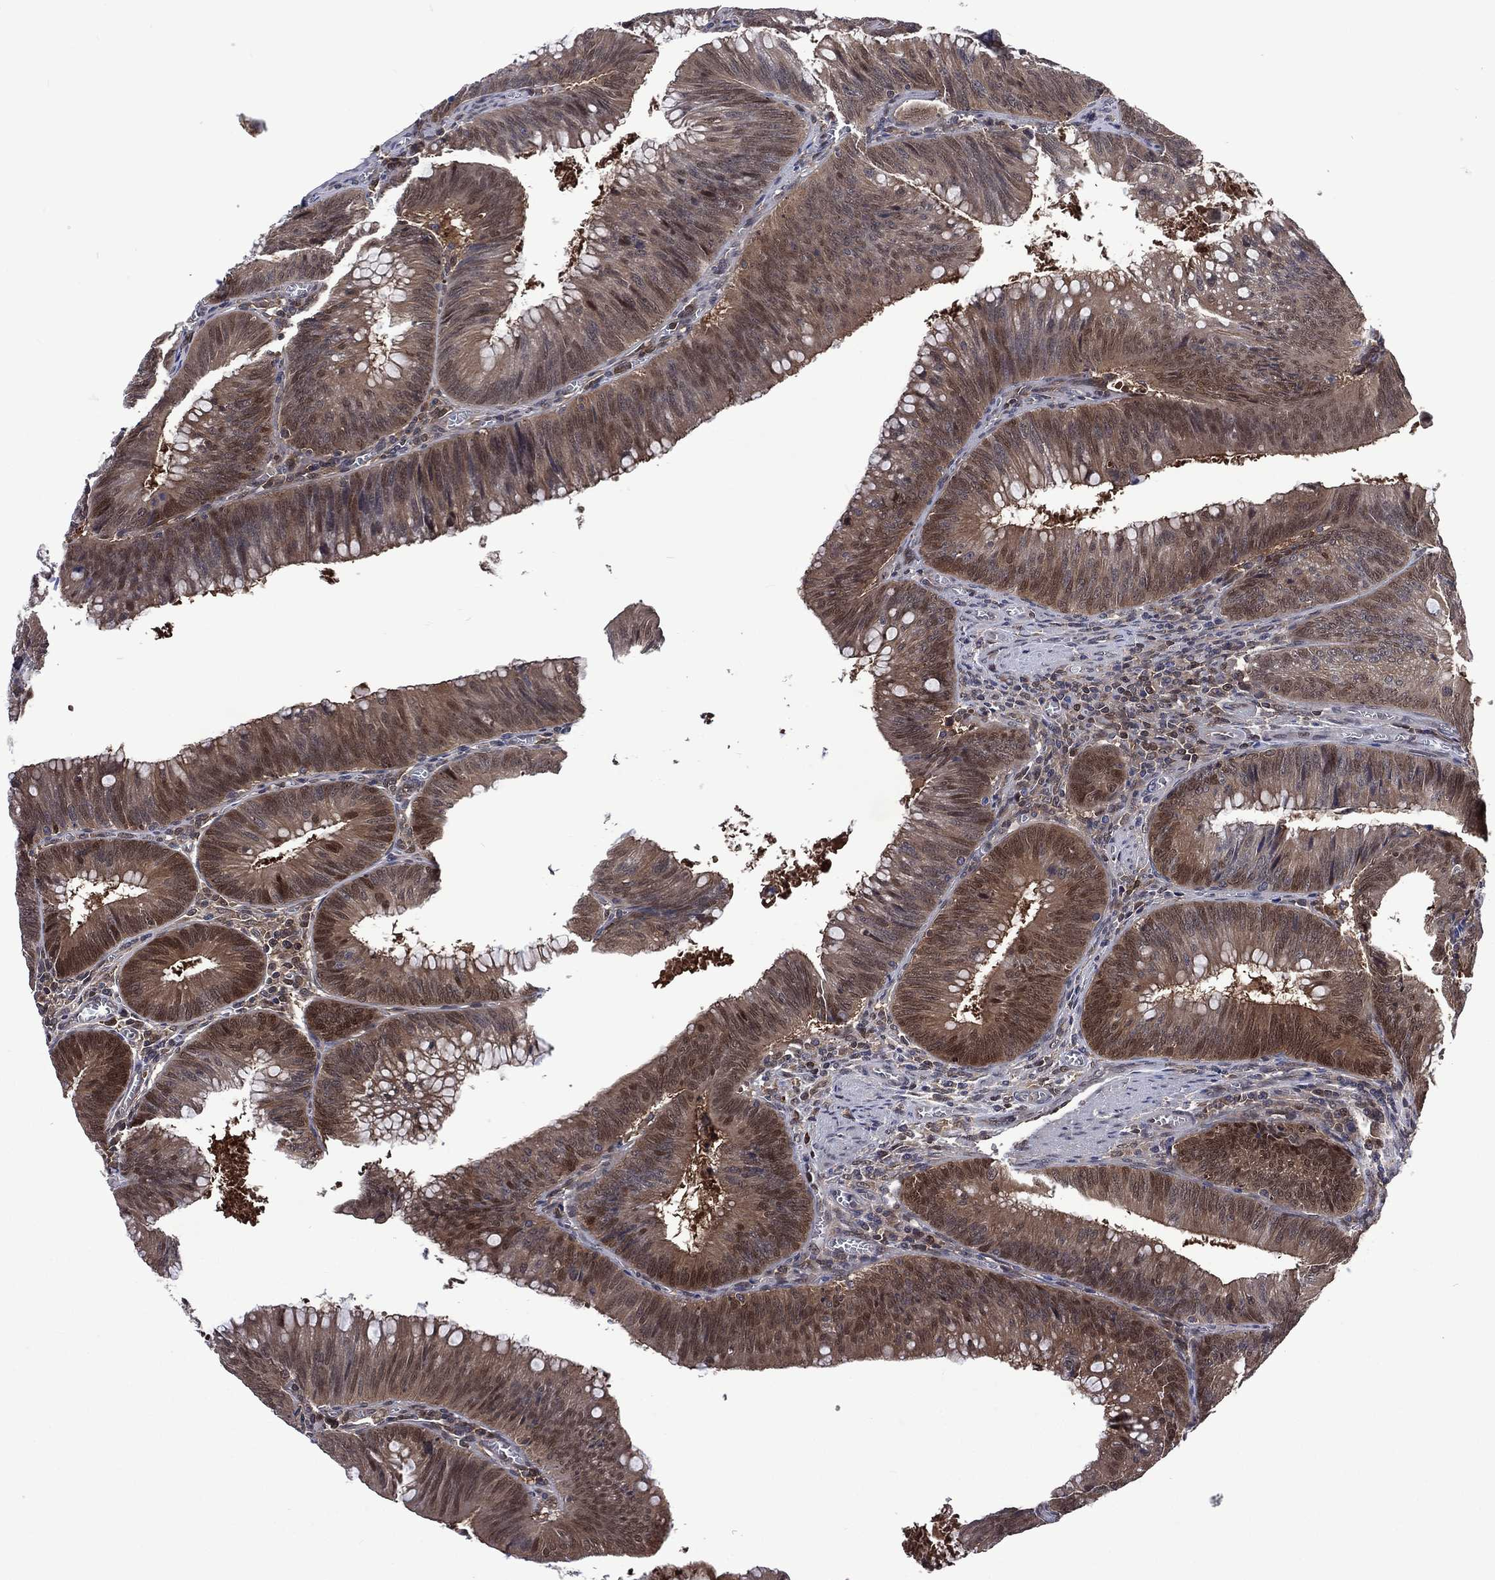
{"staining": {"intensity": "moderate", "quantity": "<25%", "location": "cytoplasmic/membranous,nuclear"}, "tissue": "colorectal cancer", "cell_type": "Tumor cells", "image_type": "cancer", "snomed": [{"axis": "morphology", "description": "Adenocarcinoma, NOS"}, {"axis": "topography", "description": "Rectum"}], "caption": "Protein analysis of colorectal cancer tissue shows moderate cytoplasmic/membranous and nuclear positivity in about <25% of tumor cells.", "gene": "MTAP", "patient": {"sex": "female", "age": 72}}